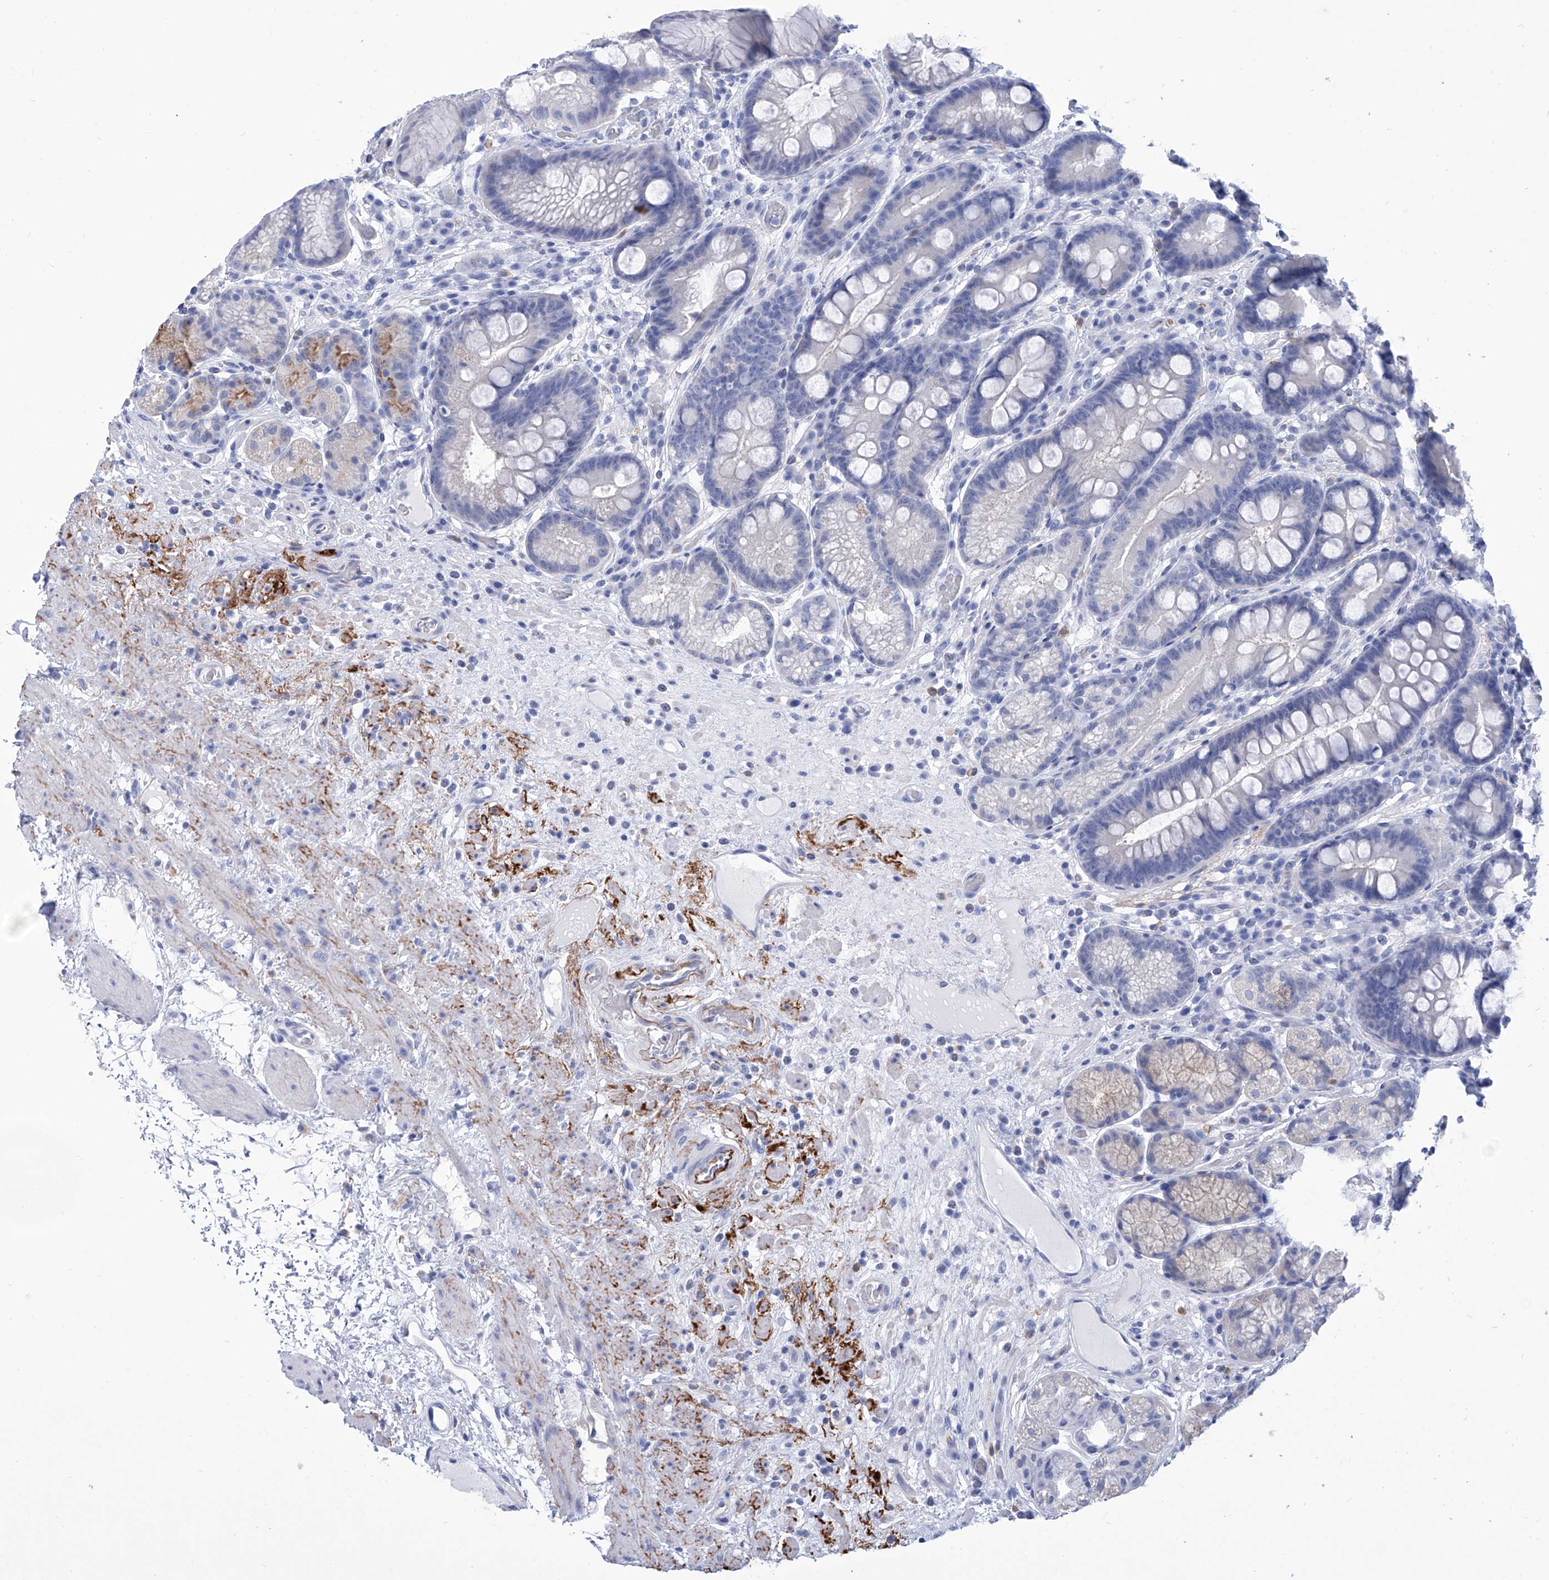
{"staining": {"intensity": "negative", "quantity": "none", "location": "none"}, "tissue": "stomach", "cell_type": "Glandular cells", "image_type": "normal", "snomed": [{"axis": "morphology", "description": "Normal tissue, NOS"}, {"axis": "topography", "description": "Stomach"}], "caption": "Immunohistochemistry image of normal stomach: human stomach stained with DAB (3,3'-diaminobenzidine) displays no significant protein positivity in glandular cells.", "gene": "SMS", "patient": {"sex": "male", "age": 57}}